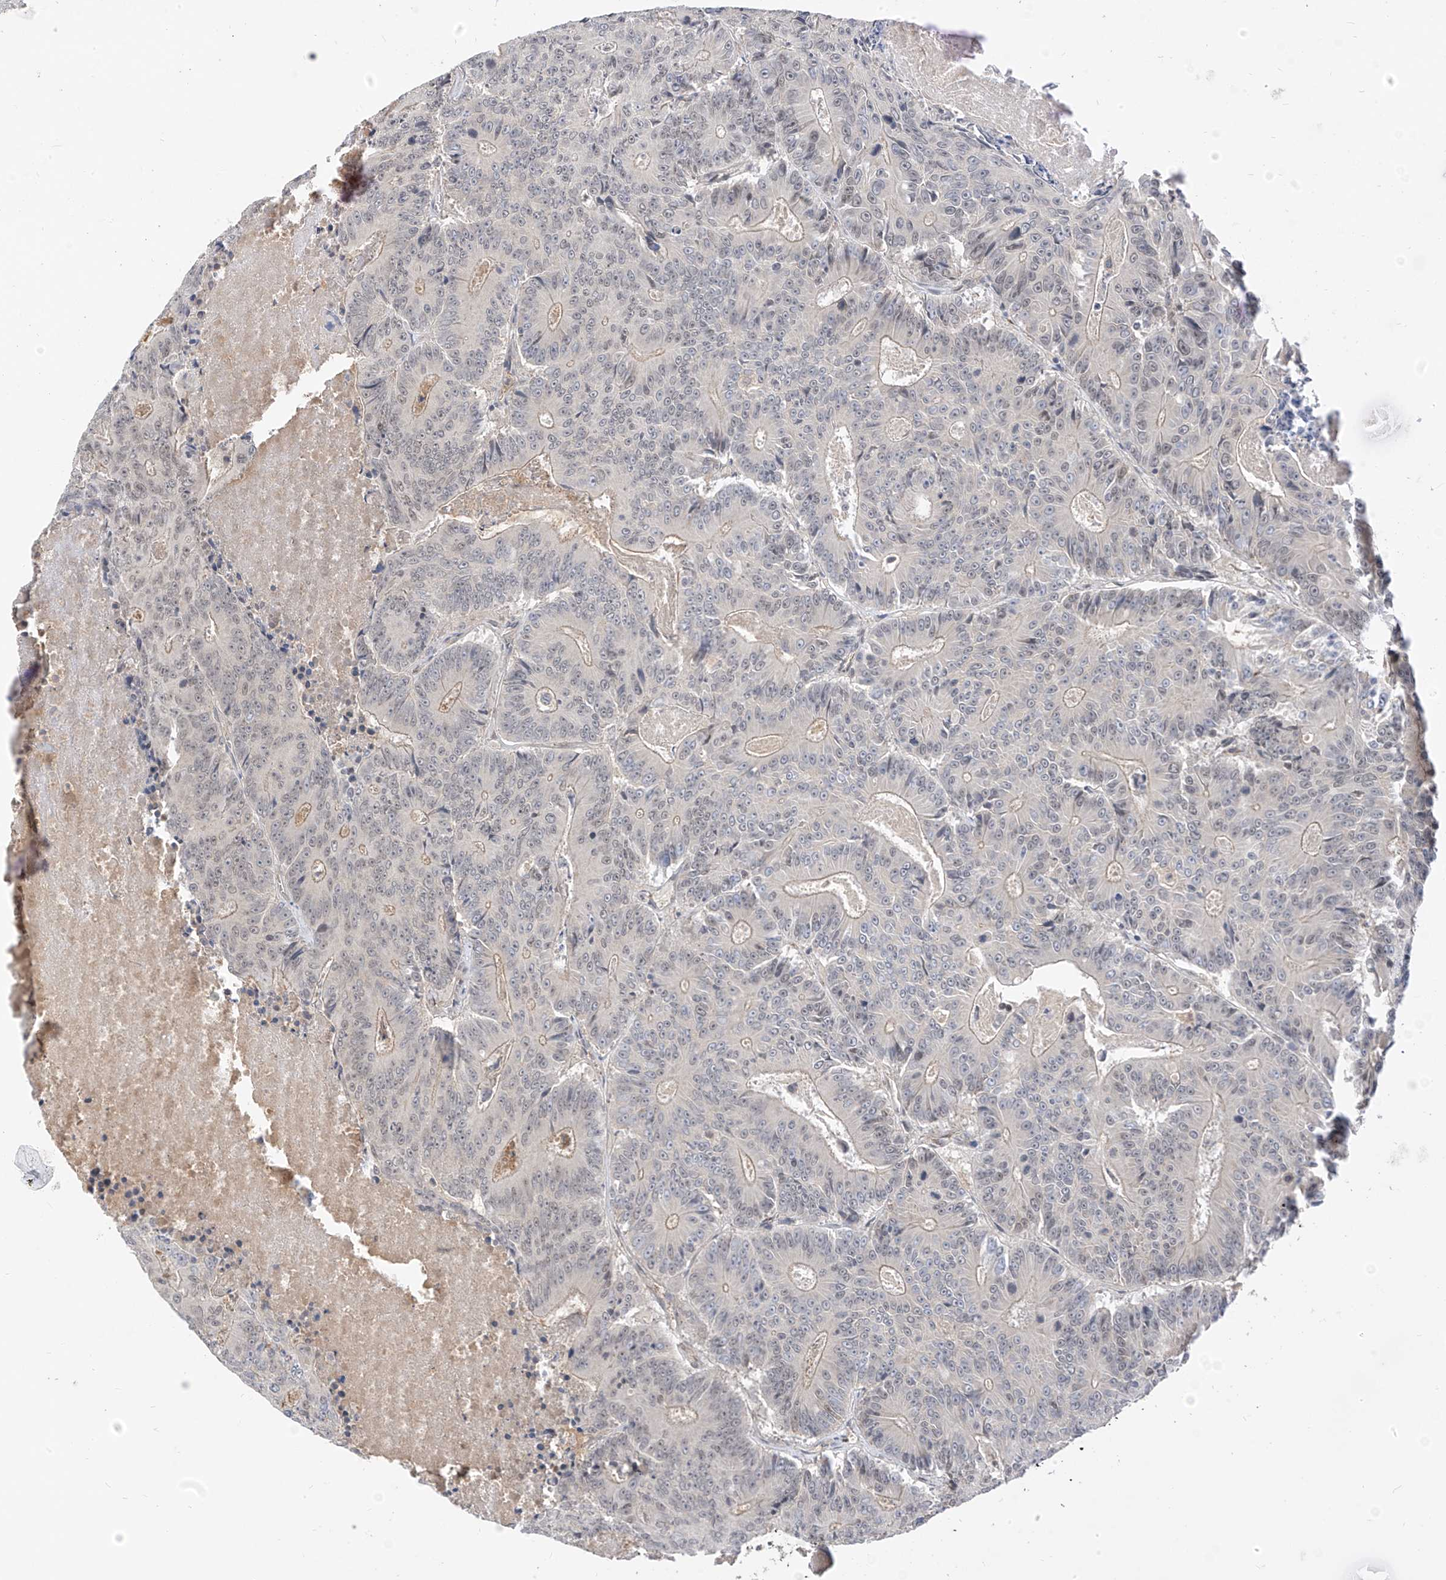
{"staining": {"intensity": "negative", "quantity": "none", "location": "none"}, "tissue": "colorectal cancer", "cell_type": "Tumor cells", "image_type": "cancer", "snomed": [{"axis": "morphology", "description": "Adenocarcinoma, NOS"}, {"axis": "topography", "description": "Colon"}], "caption": "This is an immunohistochemistry (IHC) photomicrograph of adenocarcinoma (colorectal). There is no positivity in tumor cells.", "gene": "MRTFA", "patient": {"sex": "male", "age": 83}}